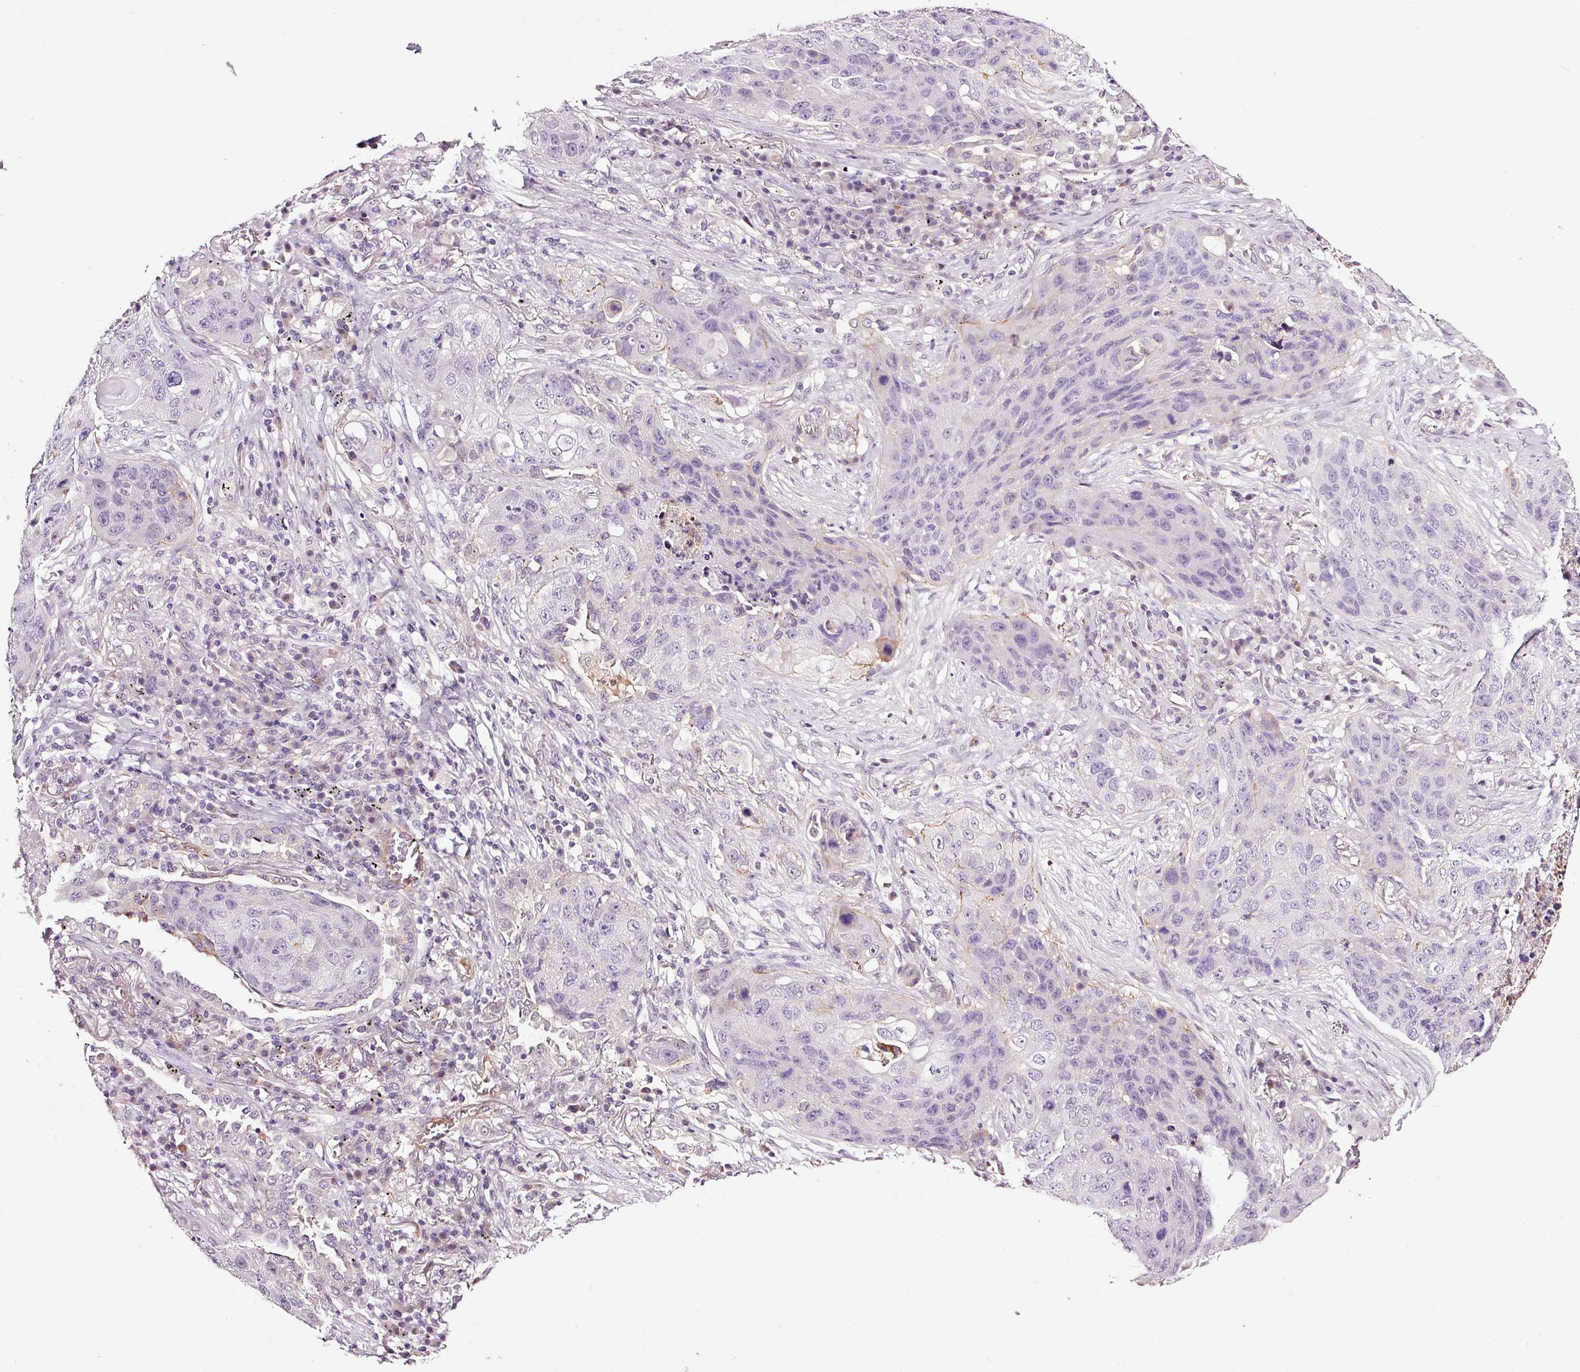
{"staining": {"intensity": "negative", "quantity": "none", "location": "none"}, "tissue": "lung cancer", "cell_type": "Tumor cells", "image_type": "cancer", "snomed": [{"axis": "morphology", "description": "Squamous cell carcinoma, NOS"}, {"axis": "topography", "description": "Lung"}], "caption": "Histopathology image shows no significant protein staining in tumor cells of lung squamous cell carcinoma.", "gene": "ABCB4", "patient": {"sex": "female", "age": 63}}